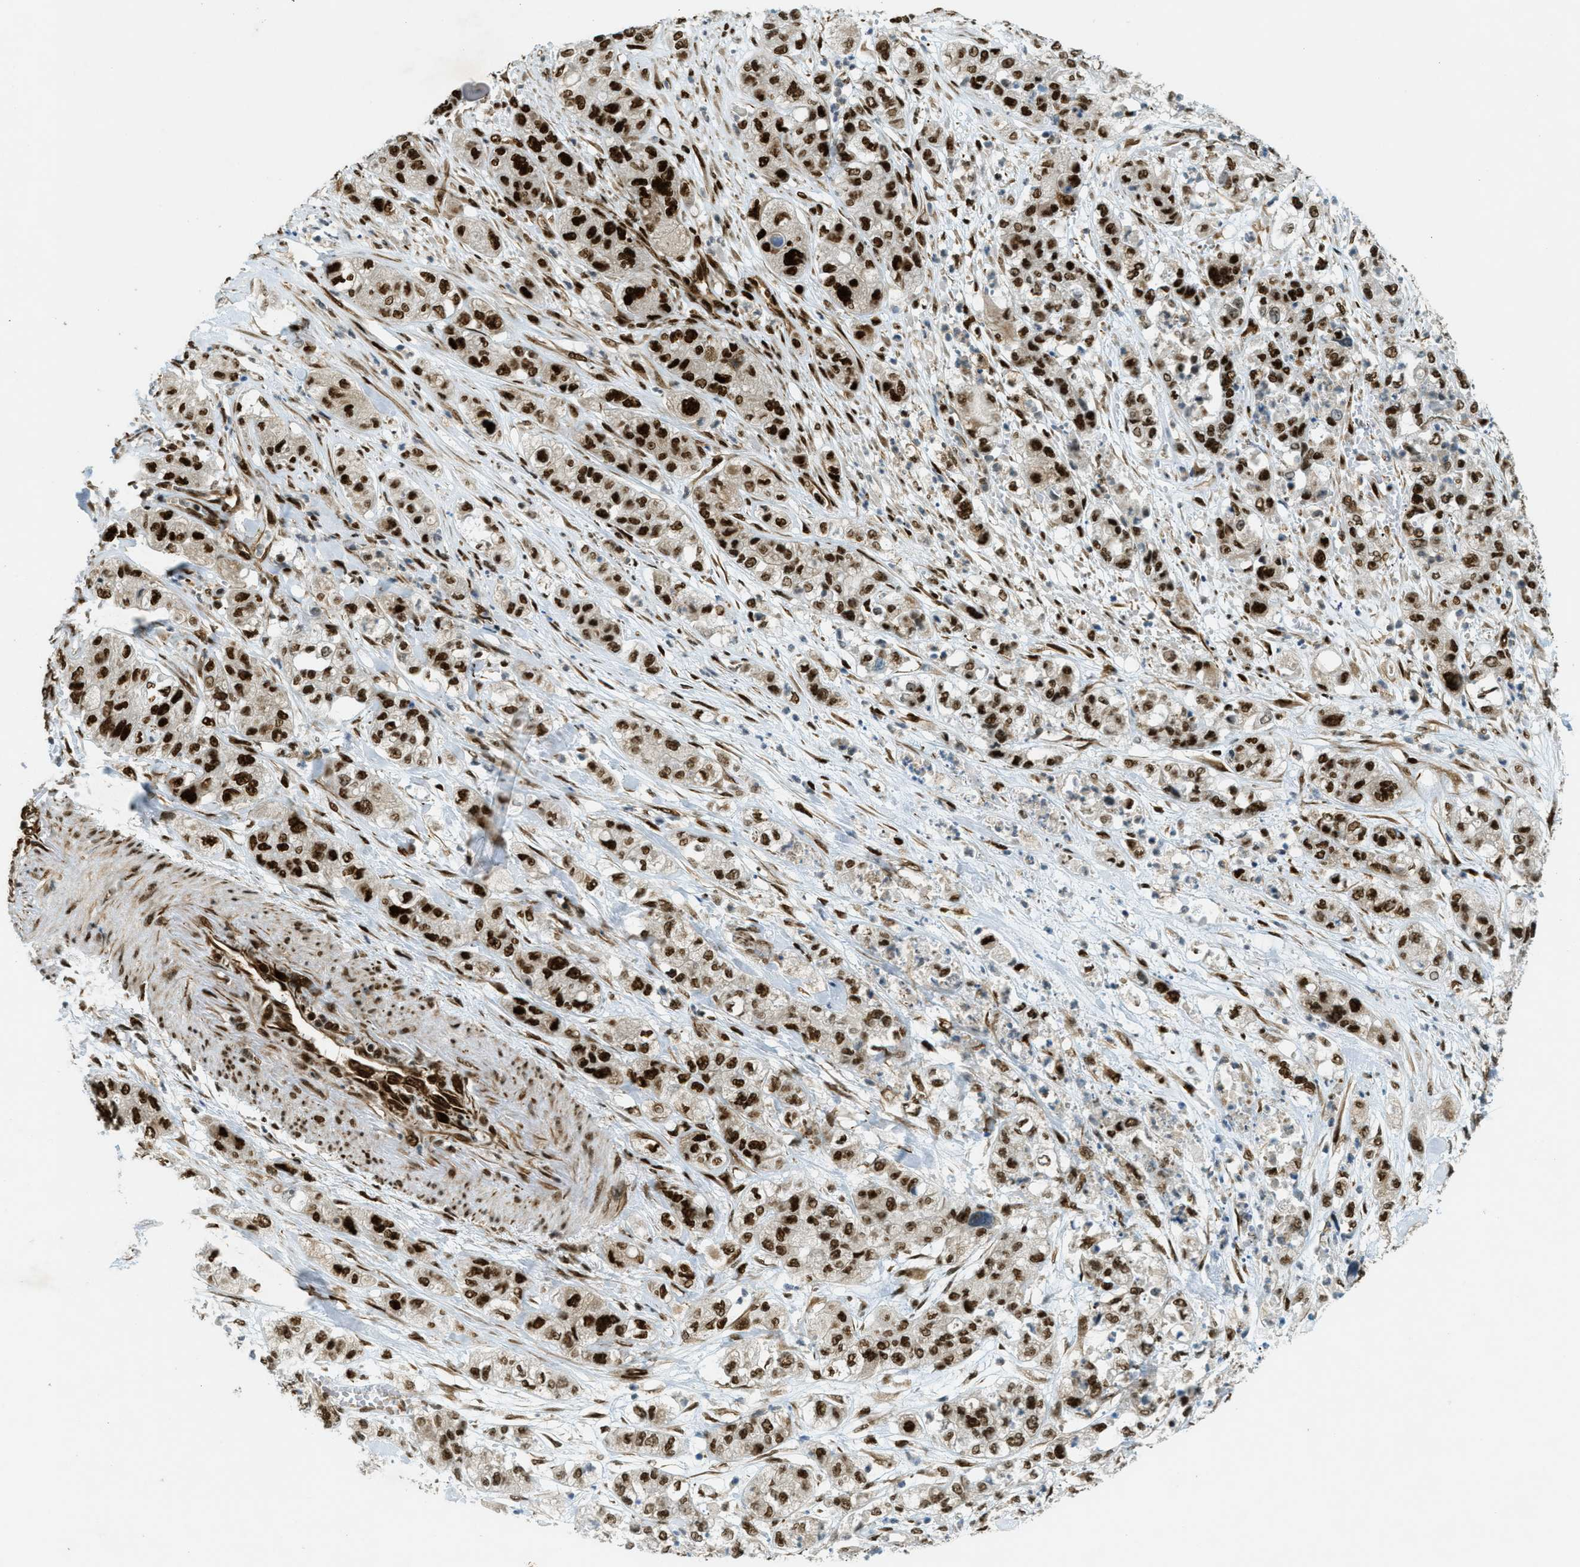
{"staining": {"intensity": "strong", "quantity": ">75%", "location": "nuclear"}, "tissue": "pancreatic cancer", "cell_type": "Tumor cells", "image_type": "cancer", "snomed": [{"axis": "morphology", "description": "Adenocarcinoma, NOS"}, {"axis": "topography", "description": "Pancreas"}], "caption": "Immunohistochemistry histopathology image of neoplastic tissue: pancreatic cancer stained using IHC displays high levels of strong protein expression localized specifically in the nuclear of tumor cells, appearing as a nuclear brown color.", "gene": "ZFR", "patient": {"sex": "female", "age": 78}}